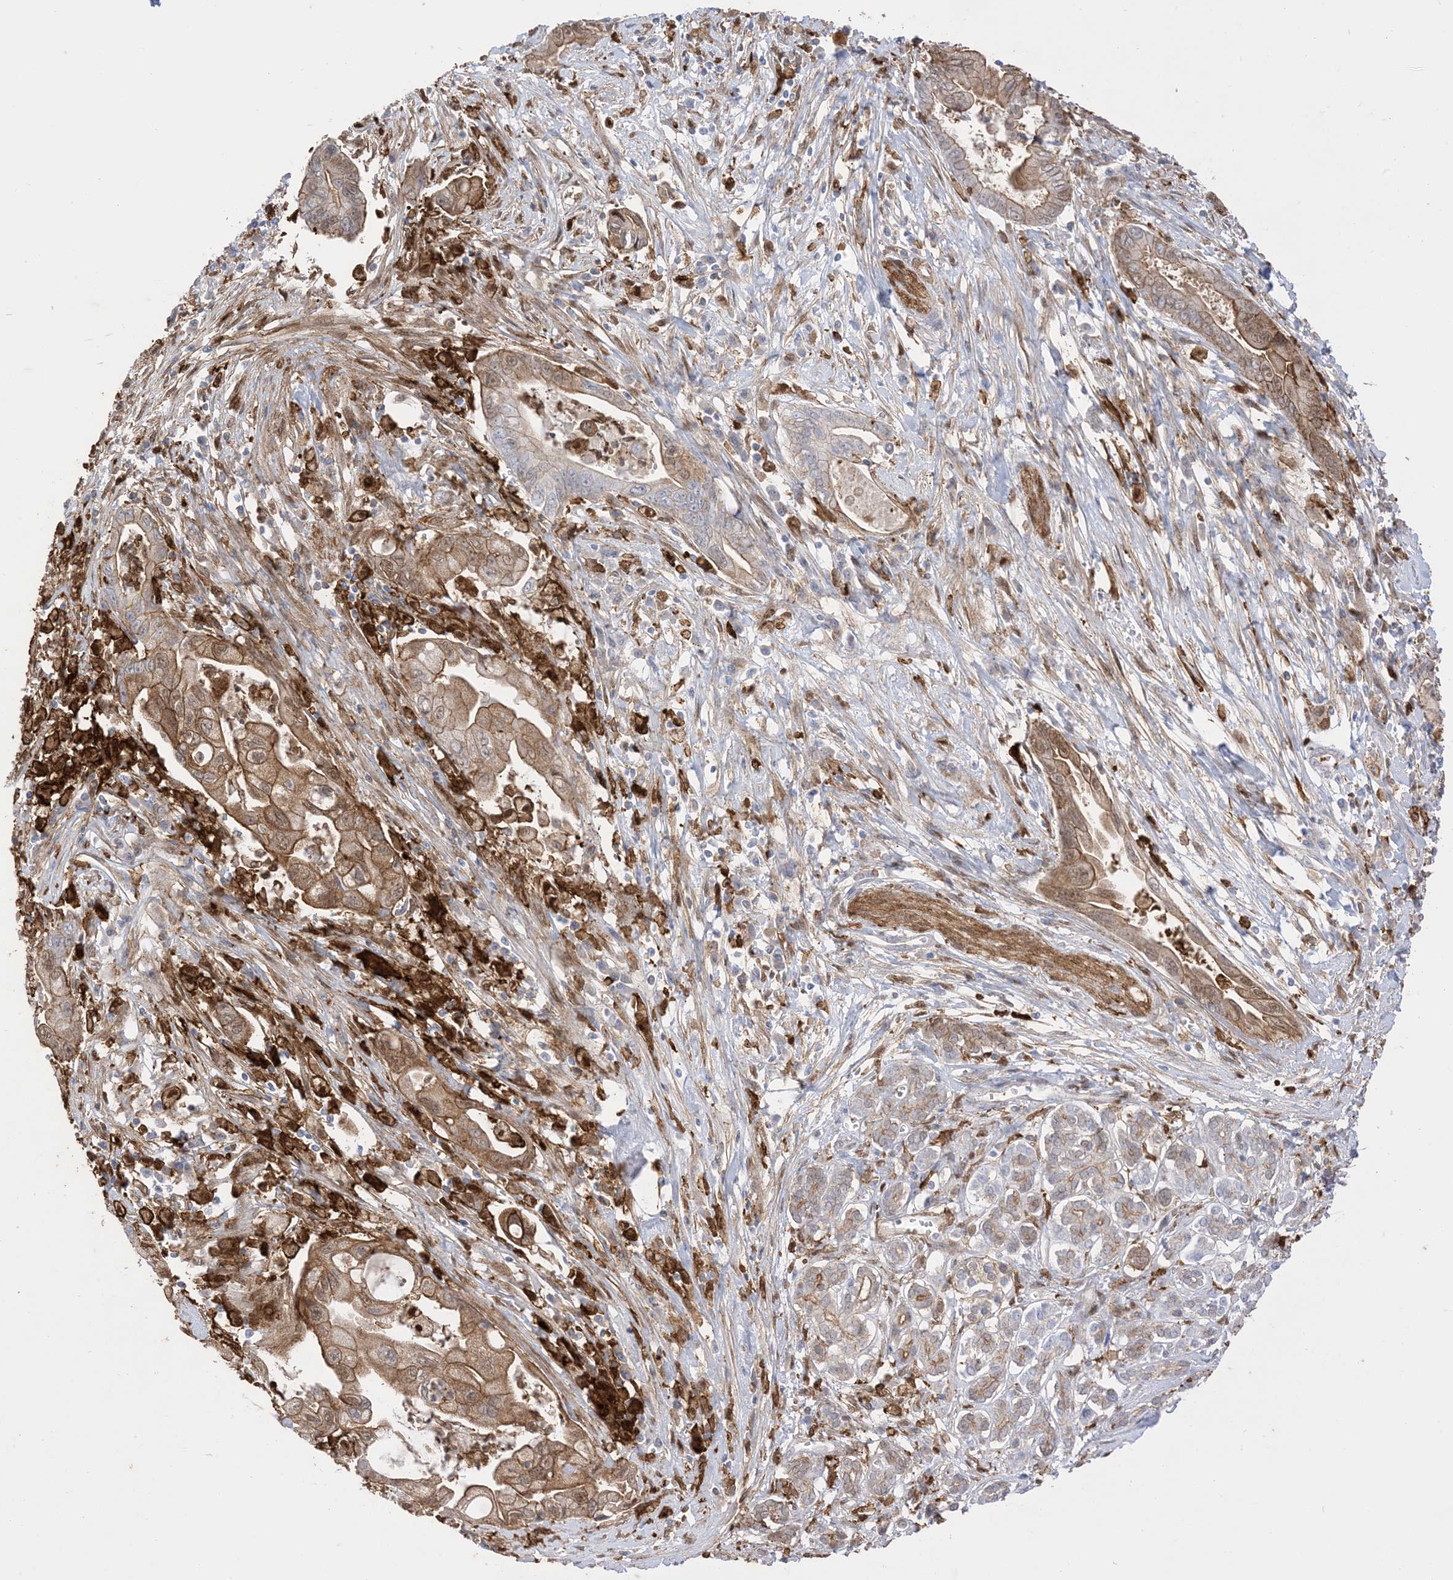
{"staining": {"intensity": "moderate", "quantity": ">75%", "location": "cytoplasmic/membranous"}, "tissue": "pancreatic cancer", "cell_type": "Tumor cells", "image_type": "cancer", "snomed": [{"axis": "morphology", "description": "Adenocarcinoma, NOS"}, {"axis": "topography", "description": "Pancreas"}], "caption": "High-magnification brightfield microscopy of pancreatic adenocarcinoma stained with DAB (3,3'-diaminobenzidine) (brown) and counterstained with hematoxylin (blue). tumor cells exhibit moderate cytoplasmic/membranous staining is identified in about>75% of cells.", "gene": "GSN", "patient": {"sex": "male", "age": 78}}